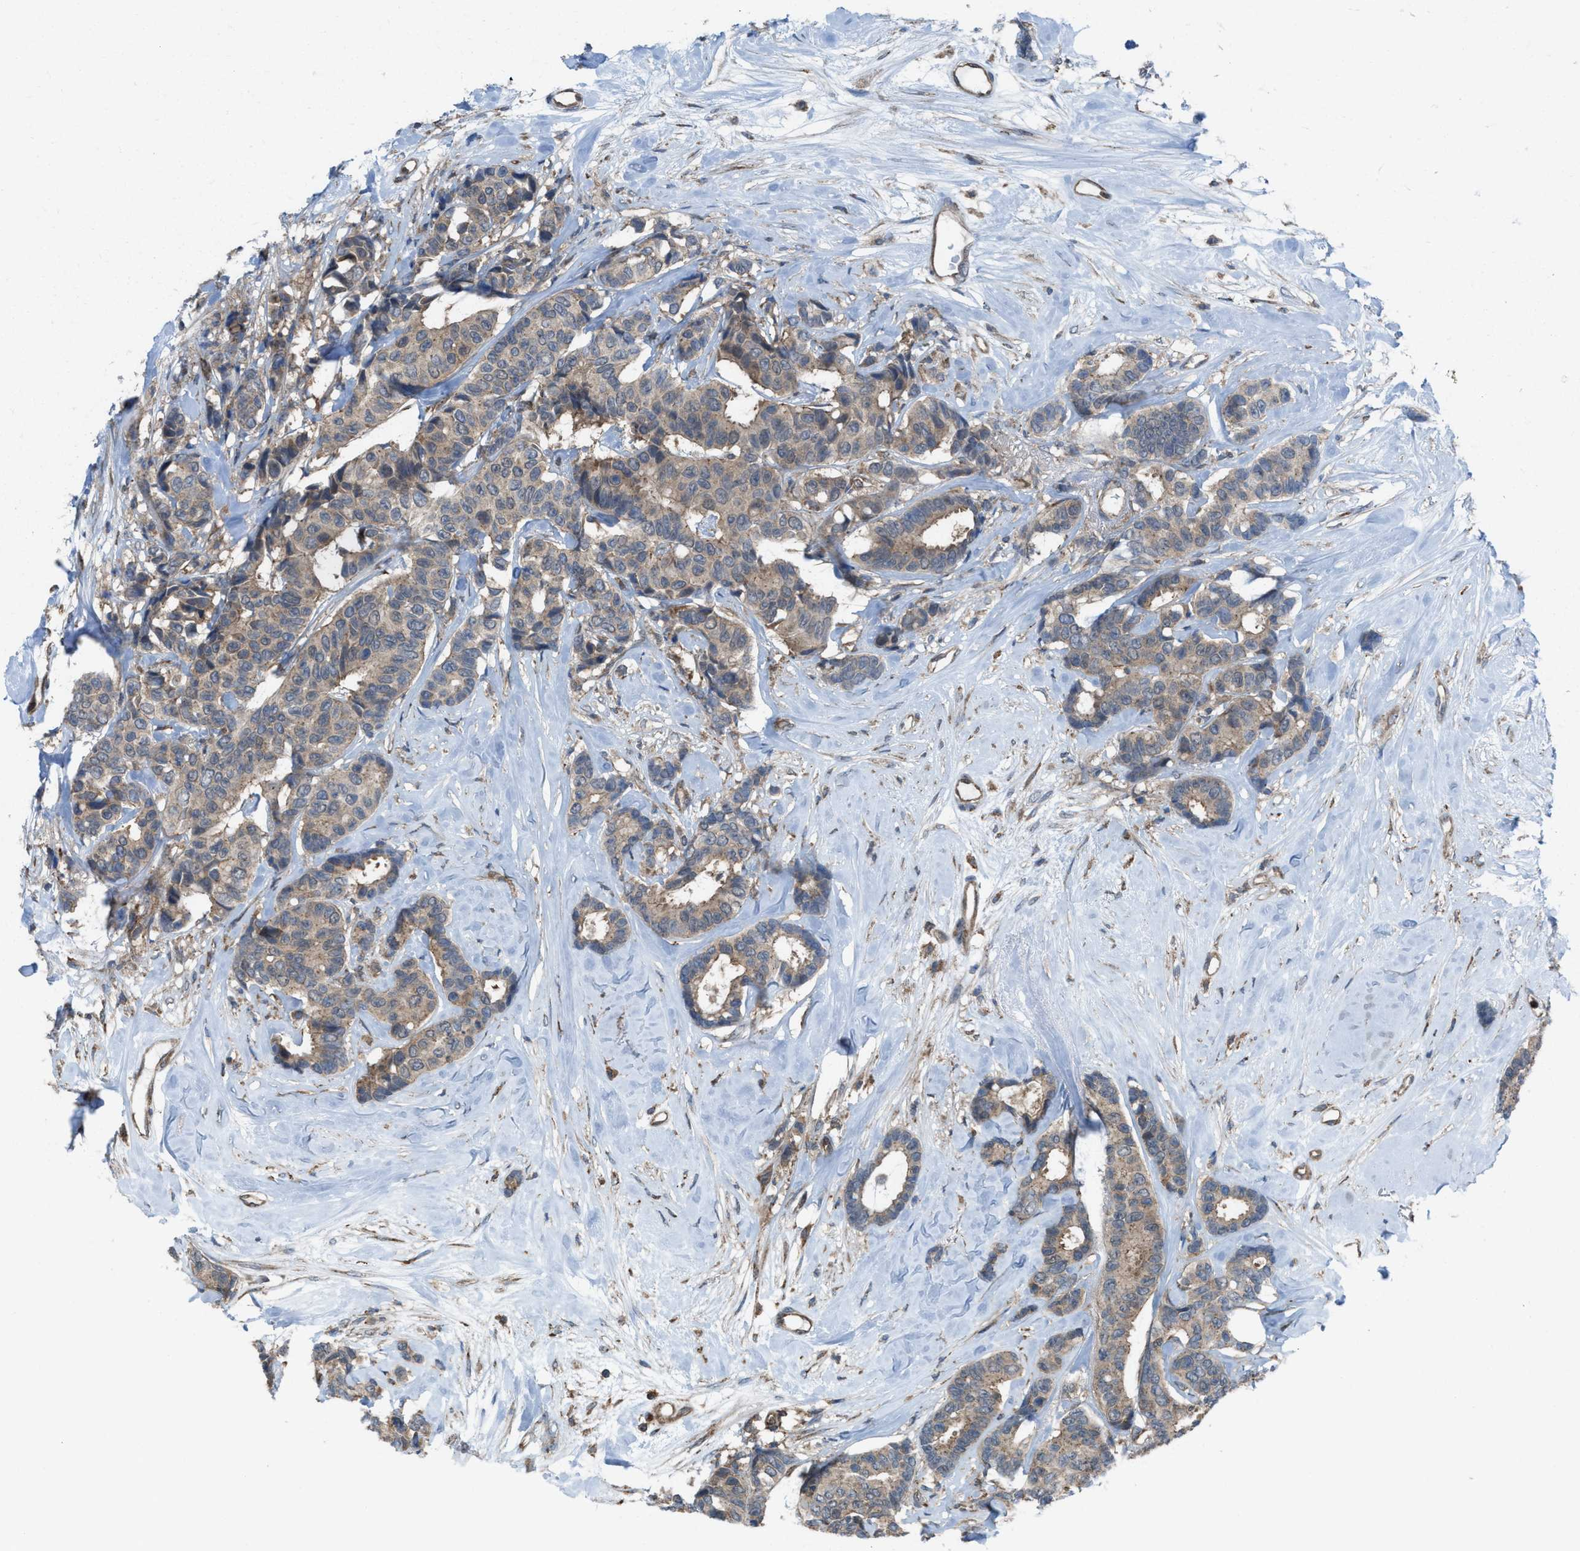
{"staining": {"intensity": "moderate", "quantity": ">75%", "location": "cytoplasmic/membranous"}, "tissue": "breast cancer", "cell_type": "Tumor cells", "image_type": "cancer", "snomed": [{"axis": "morphology", "description": "Duct carcinoma"}, {"axis": "topography", "description": "Breast"}], "caption": "Protein staining reveals moderate cytoplasmic/membranous staining in about >75% of tumor cells in breast cancer (invasive ductal carcinoma).", "gene": "PLAA", "patient": {"sex": "female", "age": 87}}